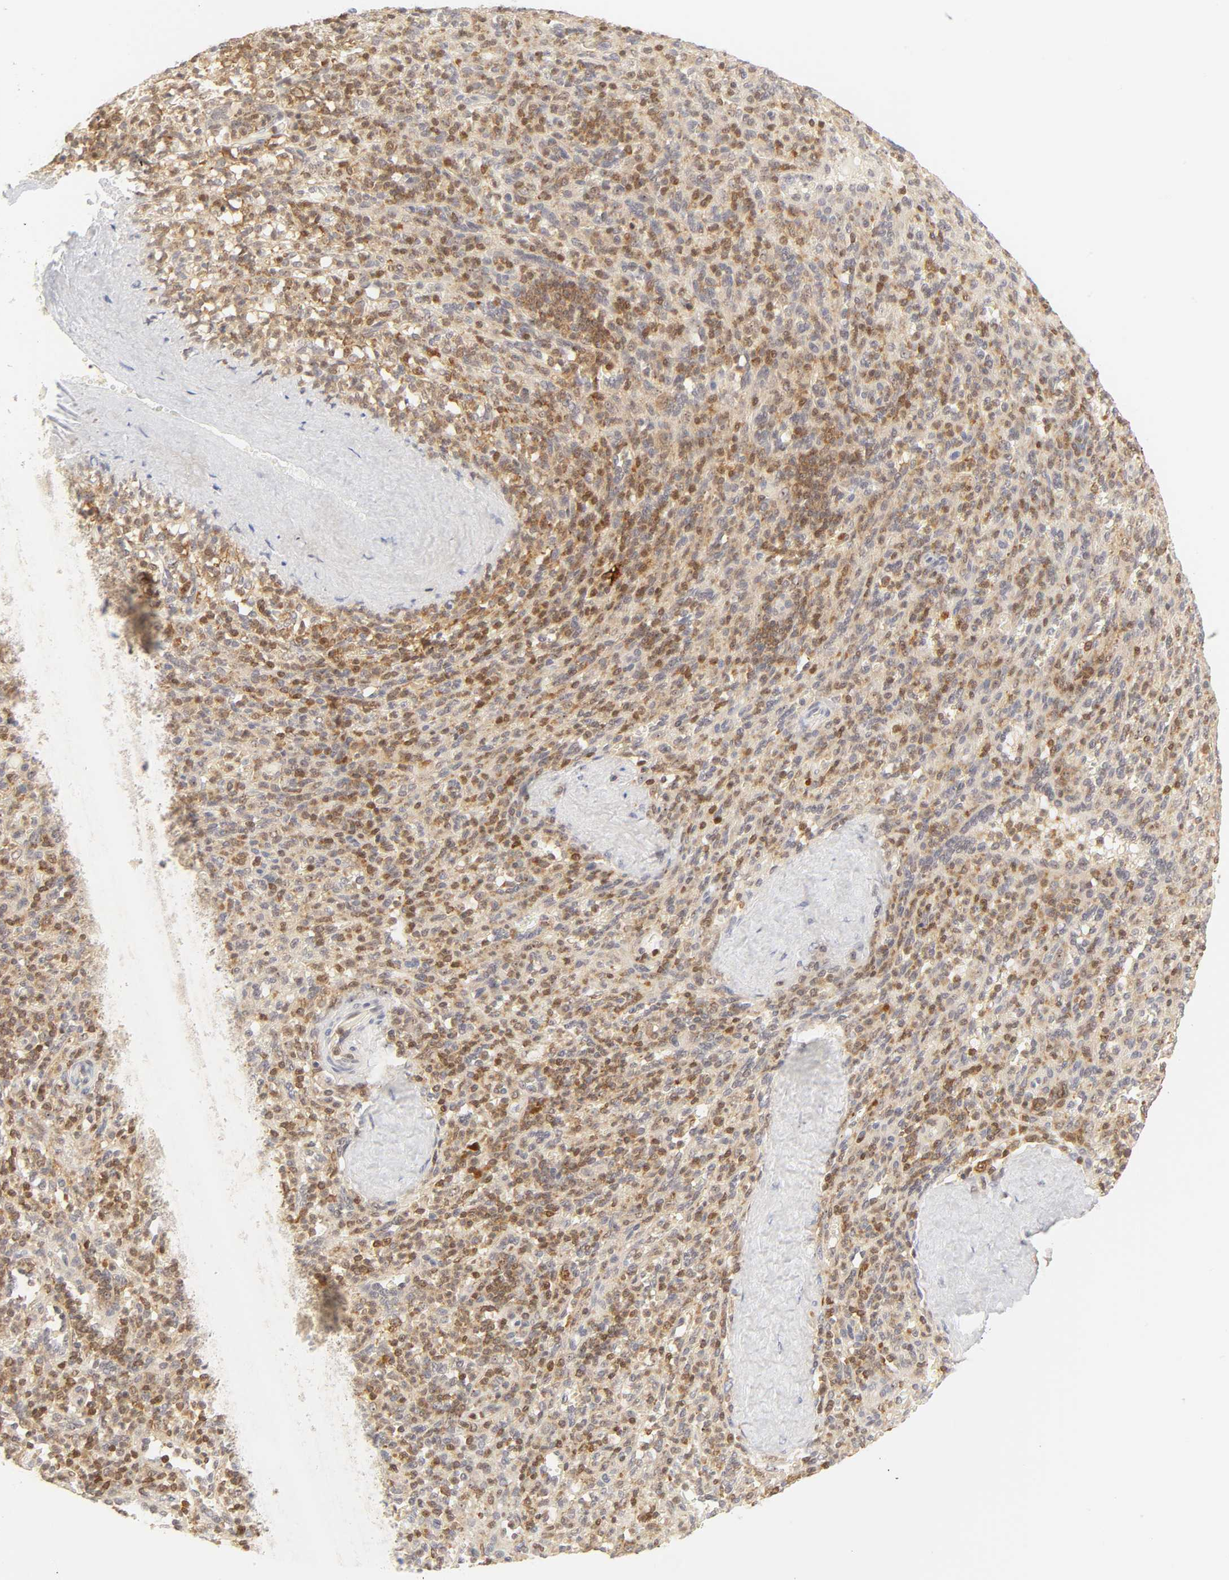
{"staining": {"intensity": "moderate", "quantity": "25%-75%", "location": "cytoplasmic/membranous"}, "tissue": "spleen", "cell_type": "Cells in red pulp", "image_type": "normal", "snomed": [{"axis": "morphology", "description": "Normal tissue, NOS"}, {"axis": "topography", "description": "Spleen"}], "caption": "Immunohistochemical staining of benign human spleen shows 25%-75% levels of moderate cytoplasmic/membranous protein positivity in about 25%-75% of cells in red pulp. The staining was performed using DAB, with brown indicating positive protein expression. Nuclei are stained blue with hematoxylin.", "gene": "KIF2A", "patient": {"sex": "male", "age": 36}}